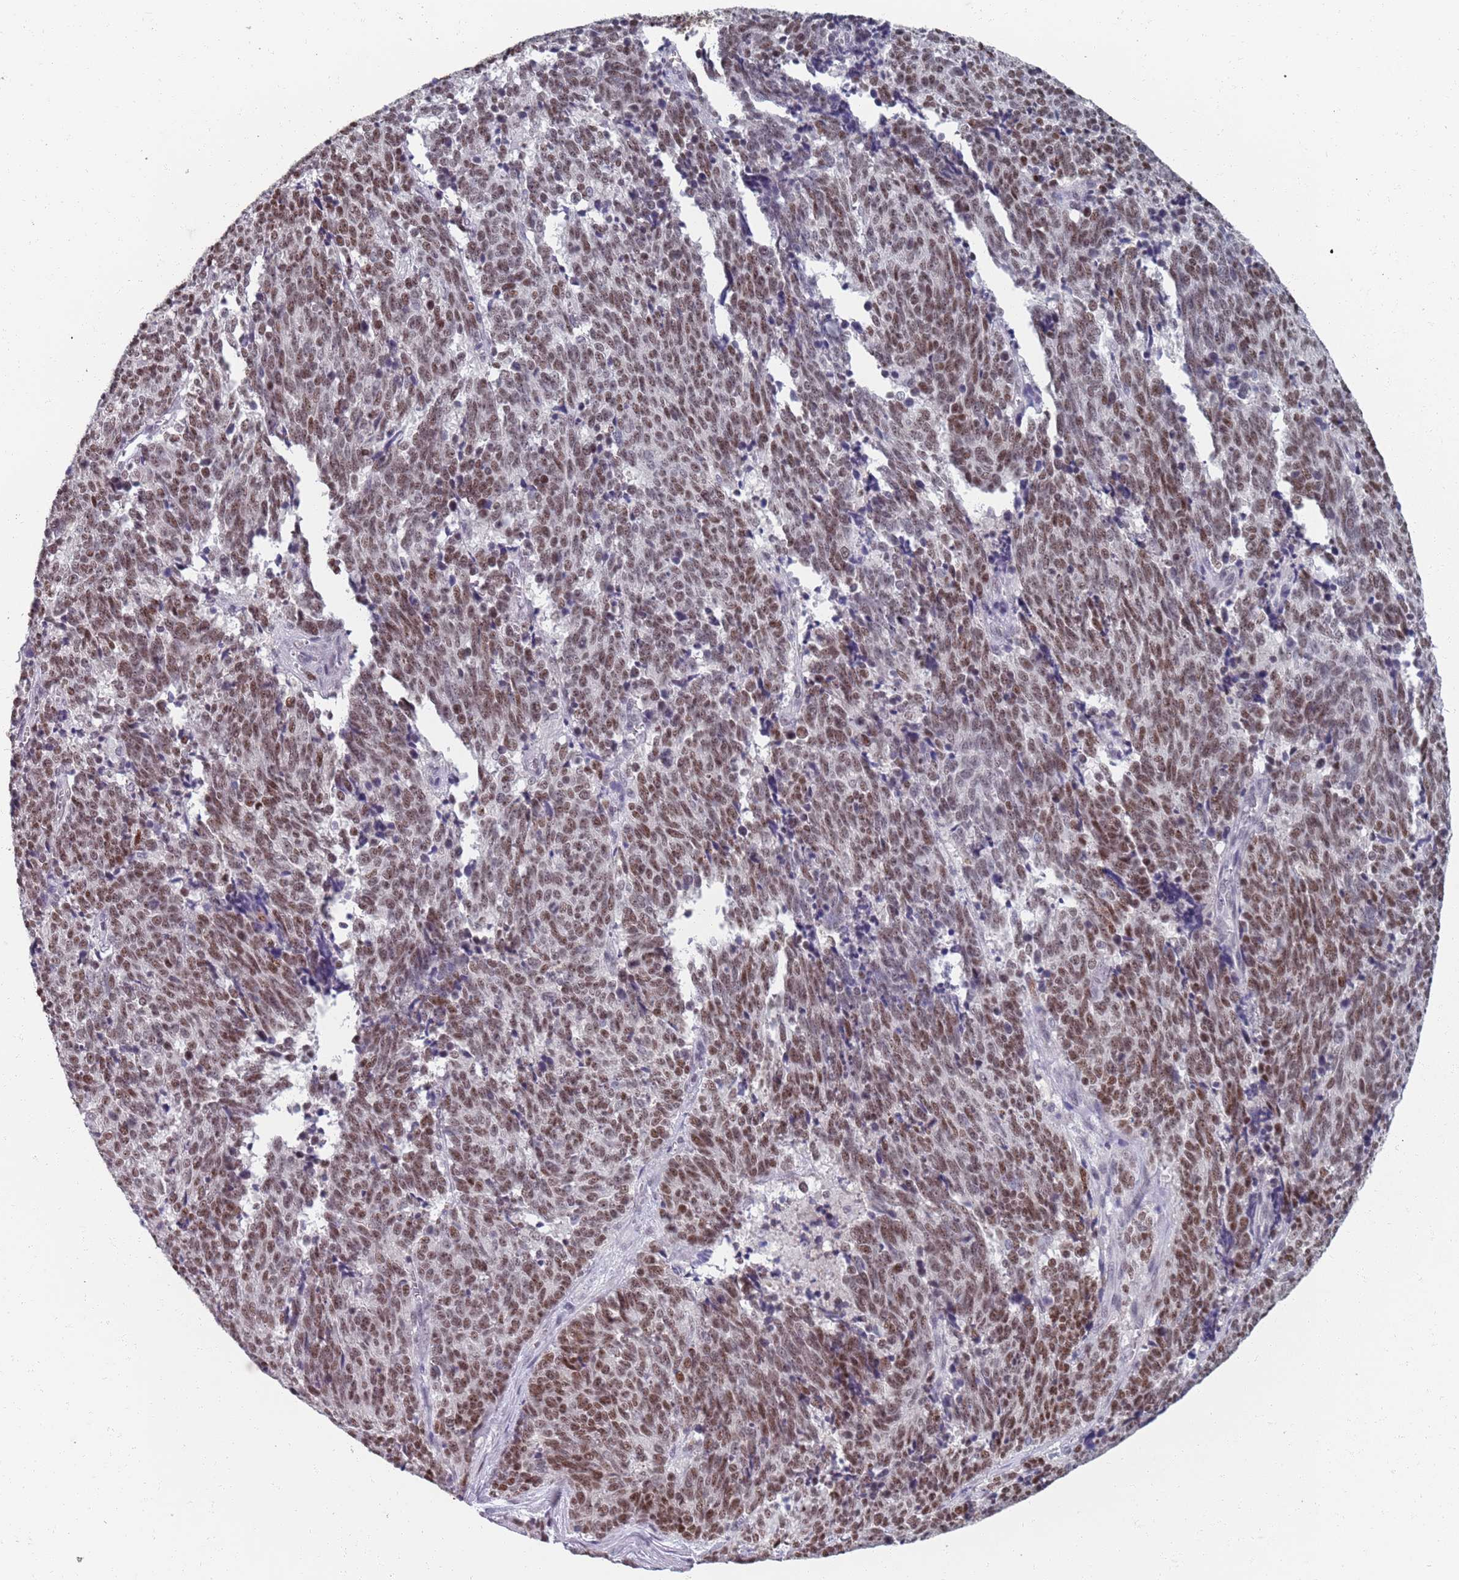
{"staining": {"intensity": "moderate", "quantity": ">75%", "location": "nuclear"}, "tissue": "cervical cancer", "cell_type": "Tumor cells", "image_type": "cancer", "snomed": [{"axis": "morphology", "description": "Squamous cell carcinoma, NOS"}, {"axis": "topography", "description": "Cervix"}], "caption": "Cervical cancer (squamous cell carcinoma) stained for a protein displays moderate nuclear positivity in tumor cells.", "gene": "SAMD1", "patient": {"sex": "female", "age": 29}}